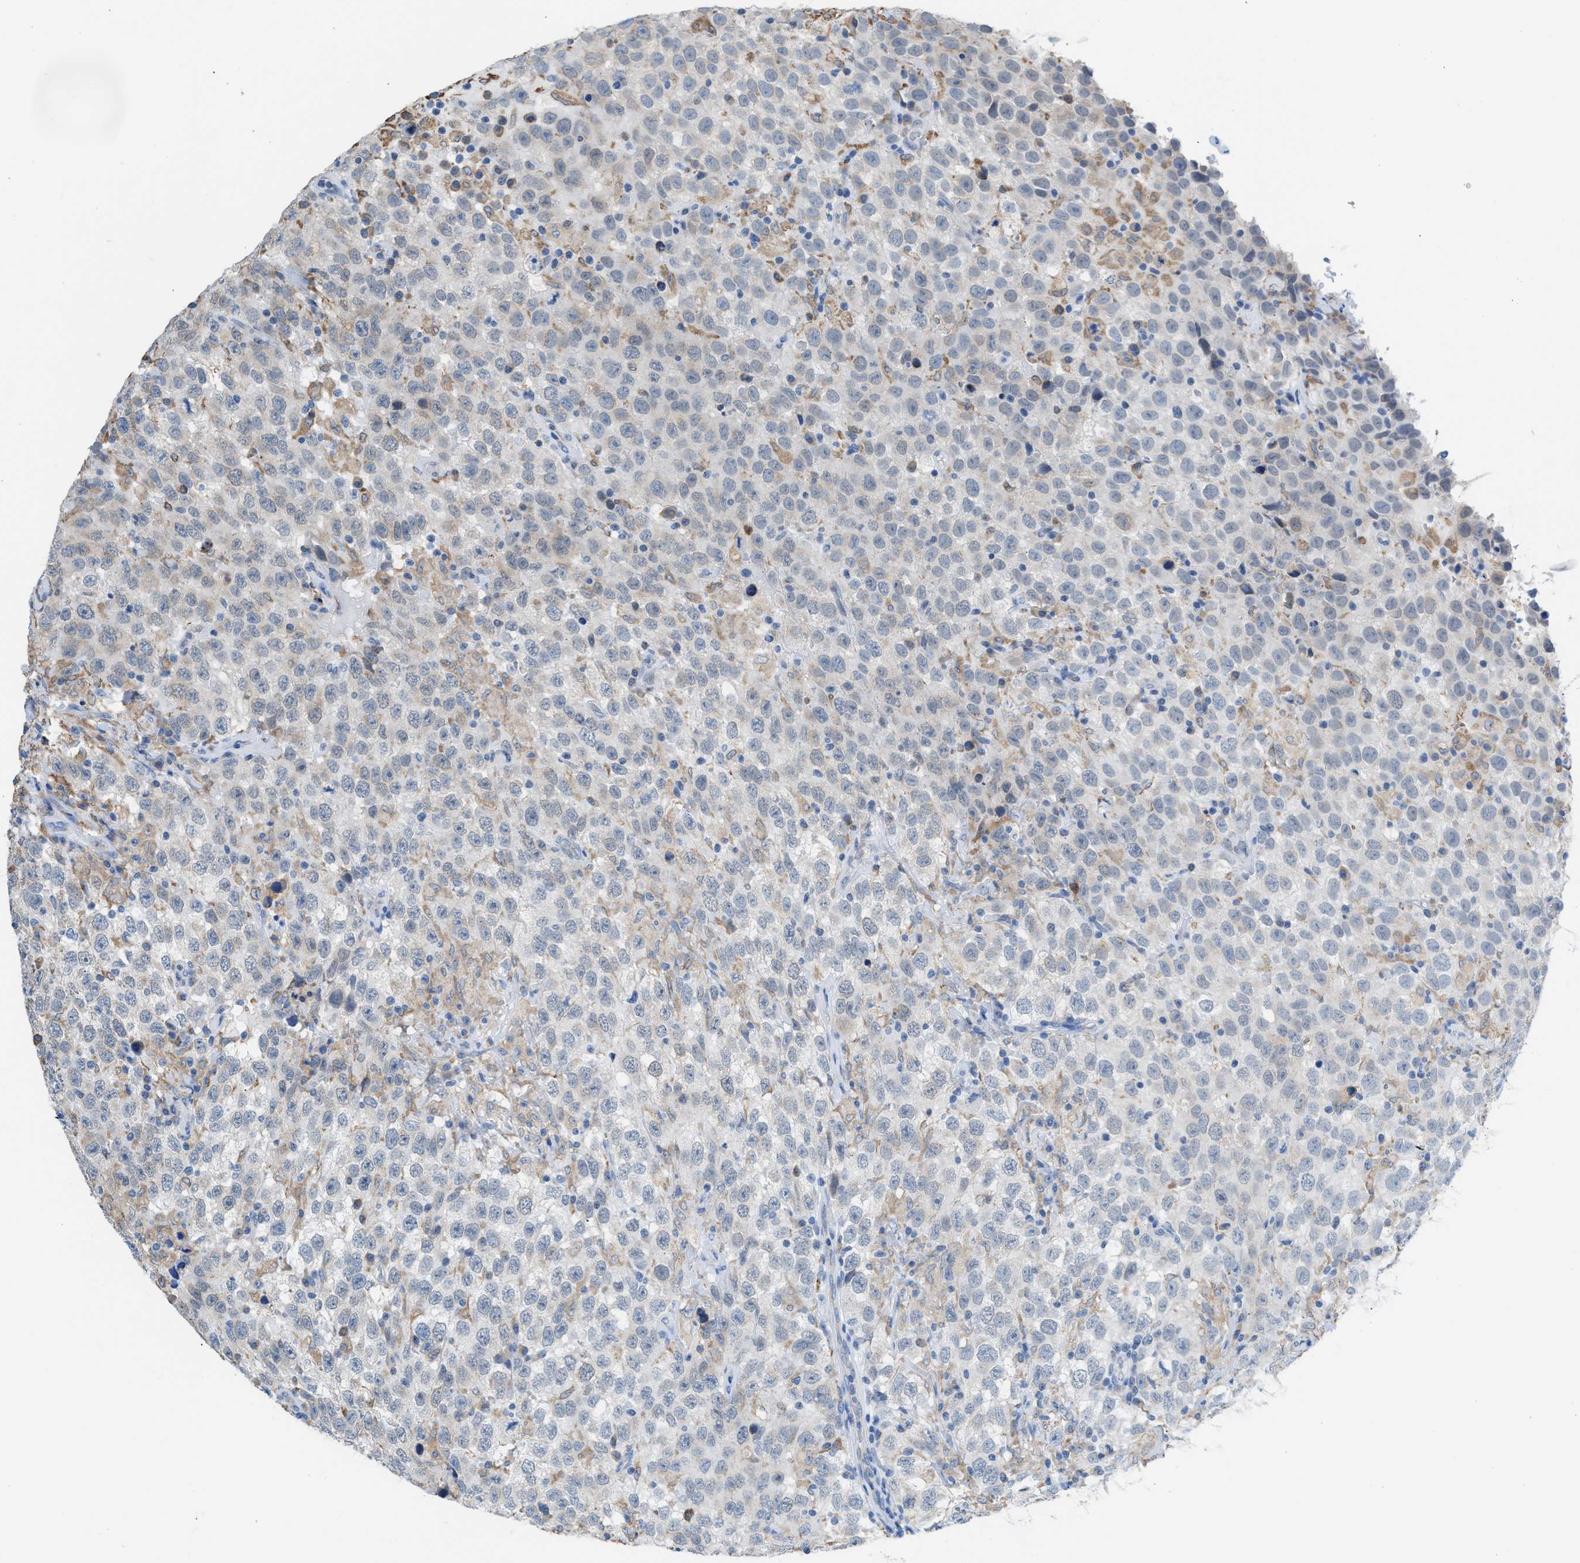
{"staining": {"intensity": "negative", "quantity": "none", "location": "none"}, "tissue": "testis cancer", "cell_type": "Tumor cells", "image_type": "cancer", "snomed": [{"axis": "morphology", "description": "Seminoma, NOS"}, {"axis": "topography", "description": "Testis"}], "caption": "This is a micrograph of immunohistochemistry staining of seminoma (testis), which shows no expression in tumor cells. The staining is performed using DAB (3,3'-diaminobenzidine) brown chromogen with nuclei counter-stained in using hematoxylin.", "gene": "CA3", "patient": {"sex": "male", "age": 41}}